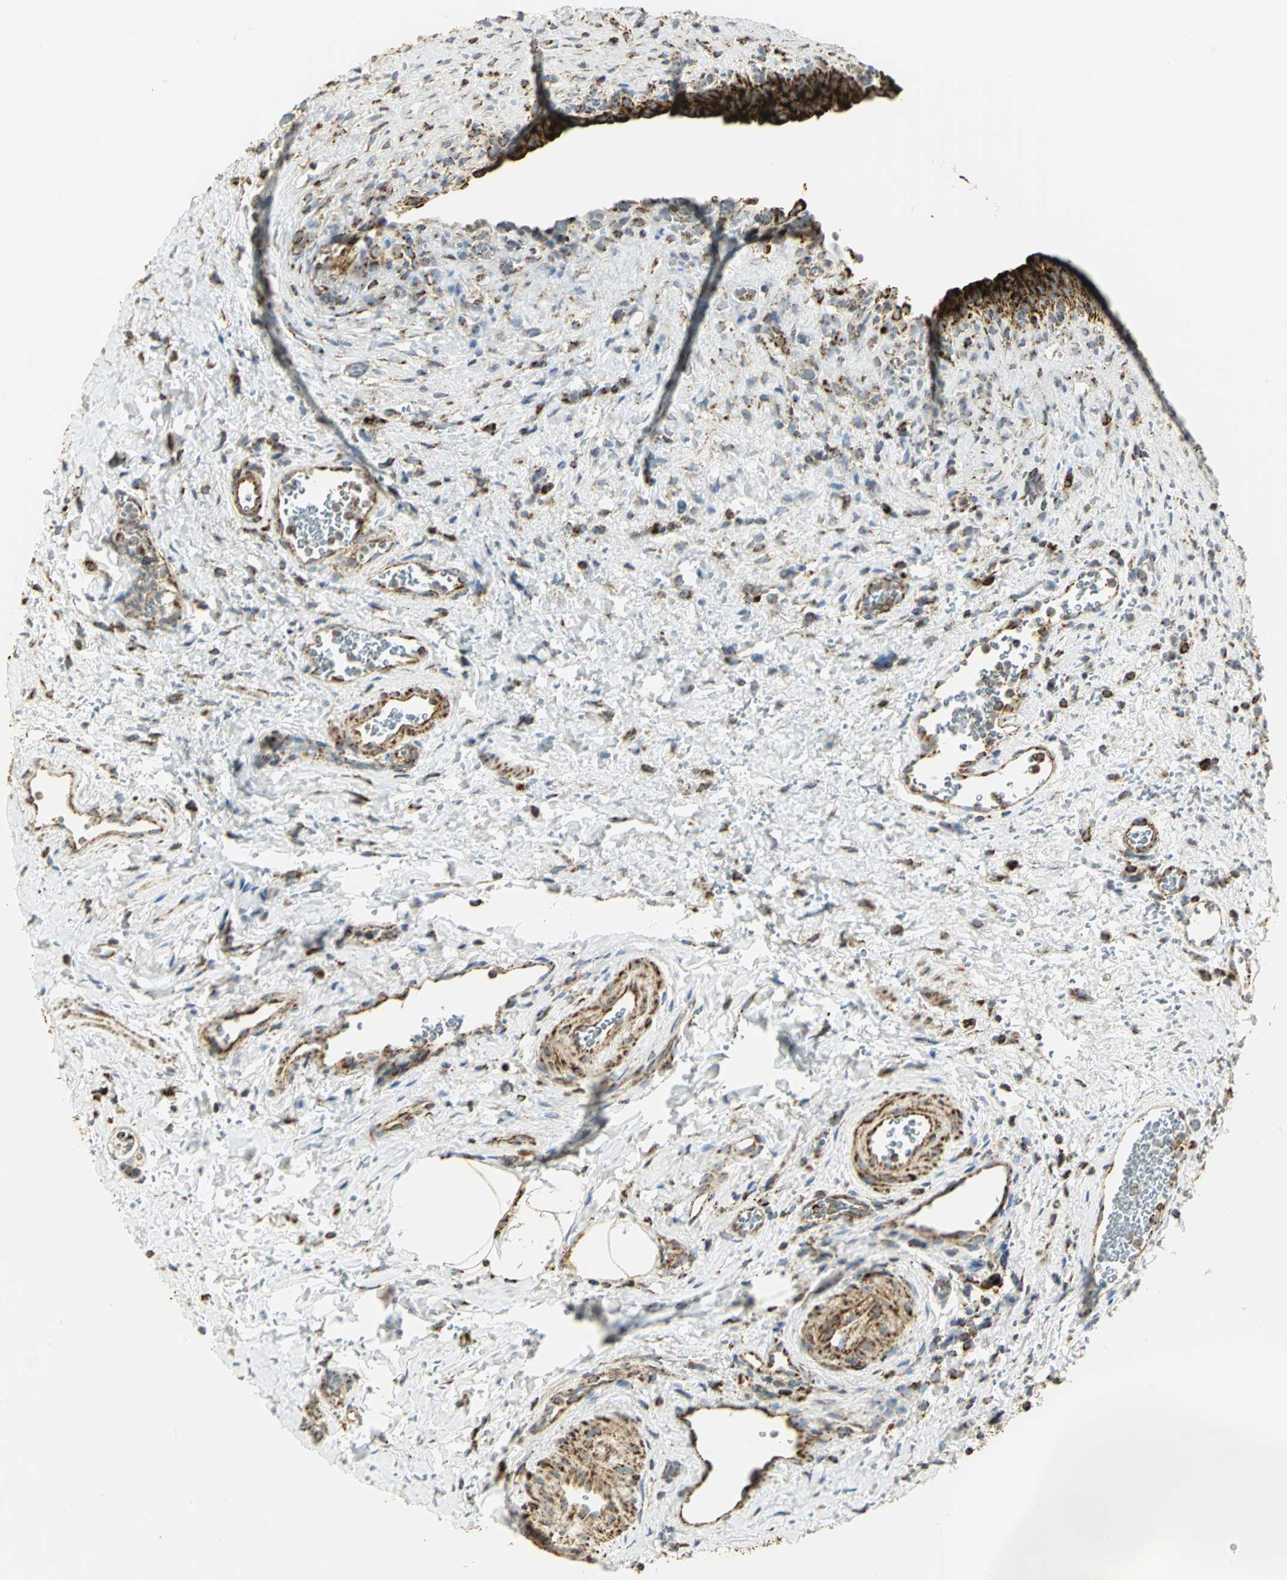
{"staining": {"intensity": "strong", "quantity": ">75%", "location": "cytoplasmic/membranous"}, "tissue": "urinary bladder", "cell_type": "Urothelial cells", "image_type": "normal", "snomed": [{"axis": "morphology", "description": "Normal tissue, NOS"}, {"axis": "morphology", "description": "Dysplasia, NOS"}, {"axis": "topography", "description": "Urinary bladder"}], "caption": "Urinary bladder stained with a brown dye shows strong cytoplasmic/membranous positive staining in approximately >75% of urothelial cells.", "gene": "VDAC1", "patient": {"sex": "male", "age": 35}}